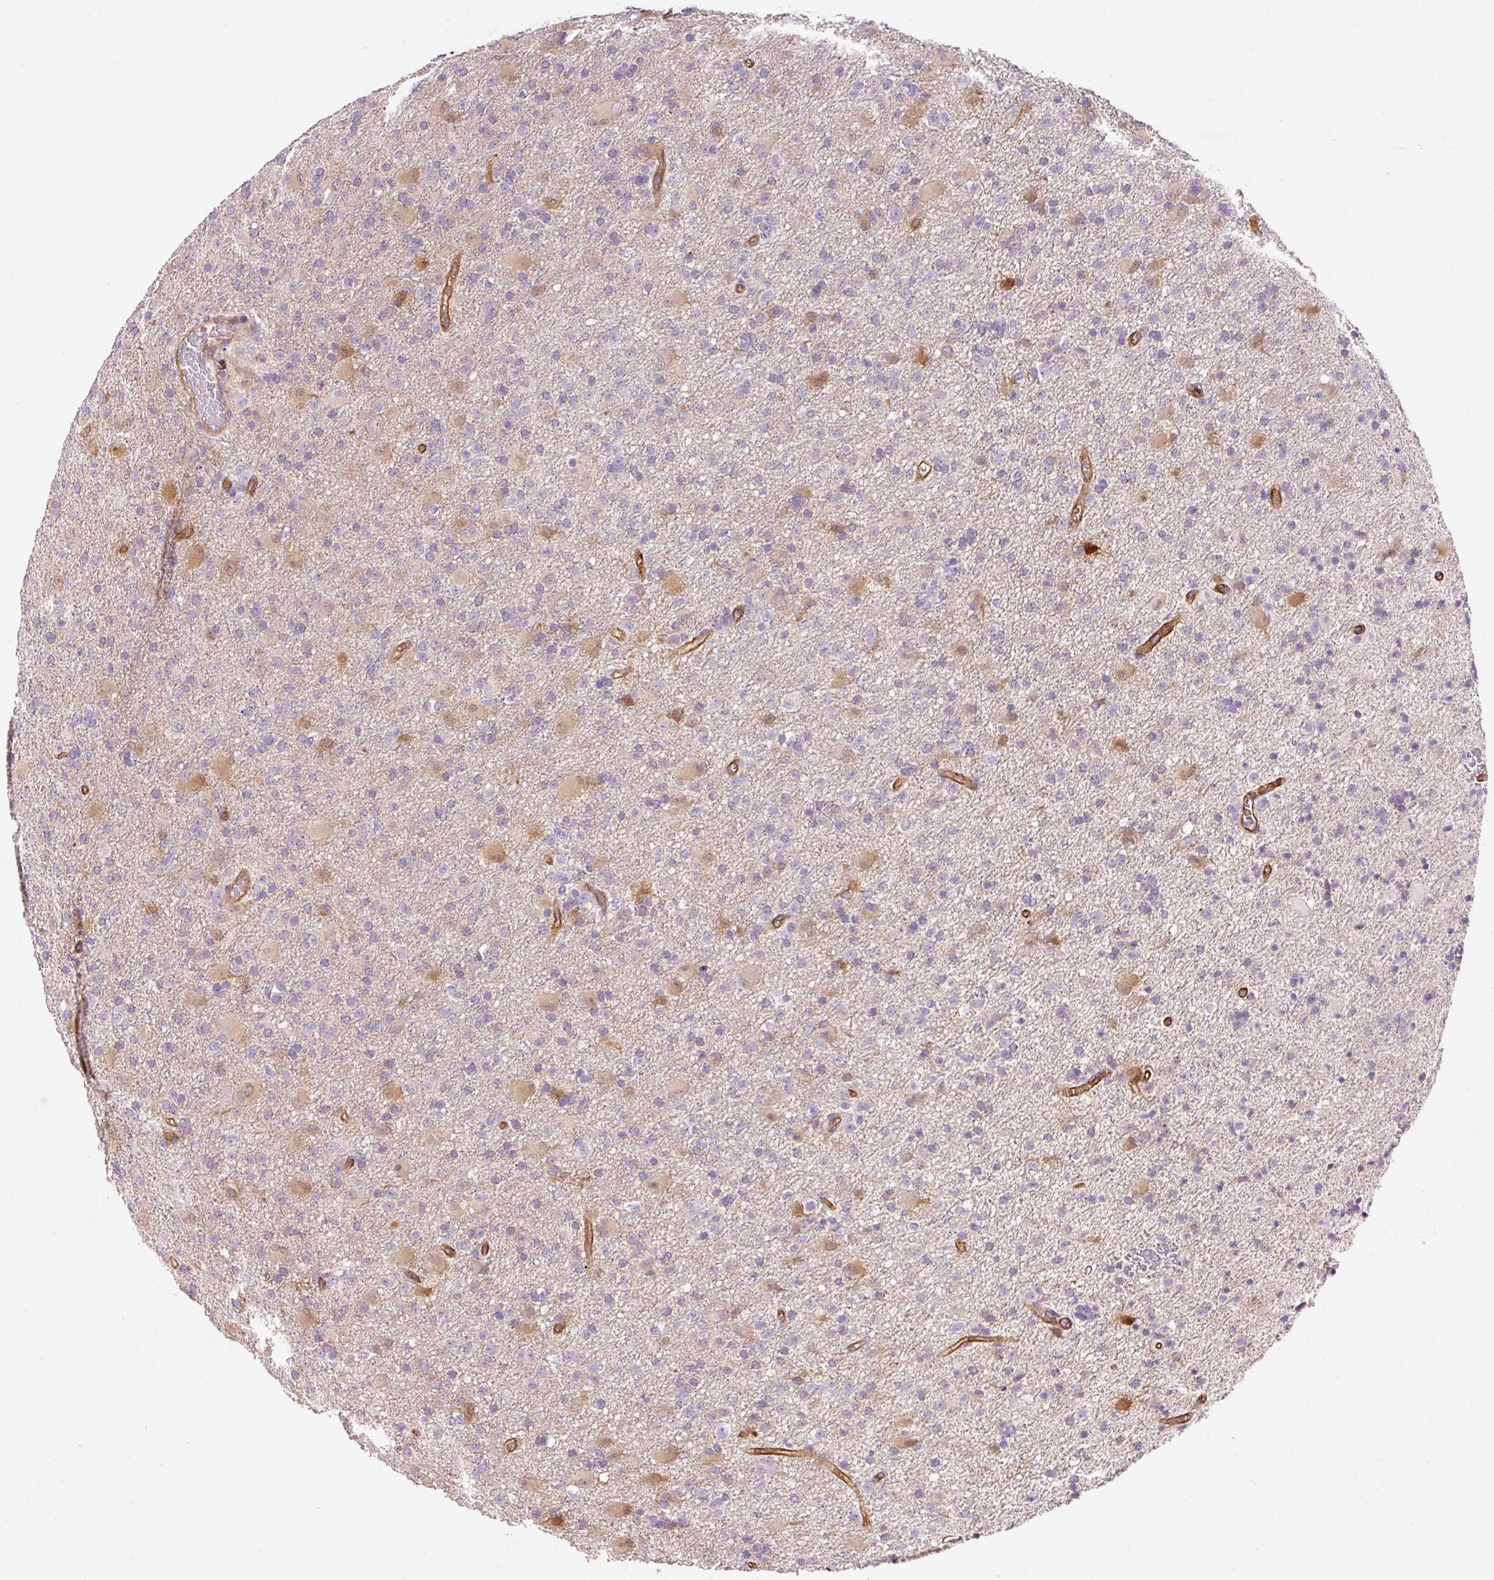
{"staining": {"intensity": "moderate", "quantity": "<25%", "location": "cytoplasmic/membranous"}, "tissue": "glioma", "cell_type": "Tumor cells", "image_type": "cancer", "snomed": [{"axis": "morphology", "description": "Glioma, malignant, Low grade"}, {"axis": "topography", "description": "Brain"}], "caption": "Immunohistochemistry (IHC) (DAB) staining of human malignant low-grade glioma displays moderate cytoplasmic/membranous protein expression in approximately <25% of tumor cells.", "gene": "SOS2", "patient": {"sex": "male", "age": 65}}